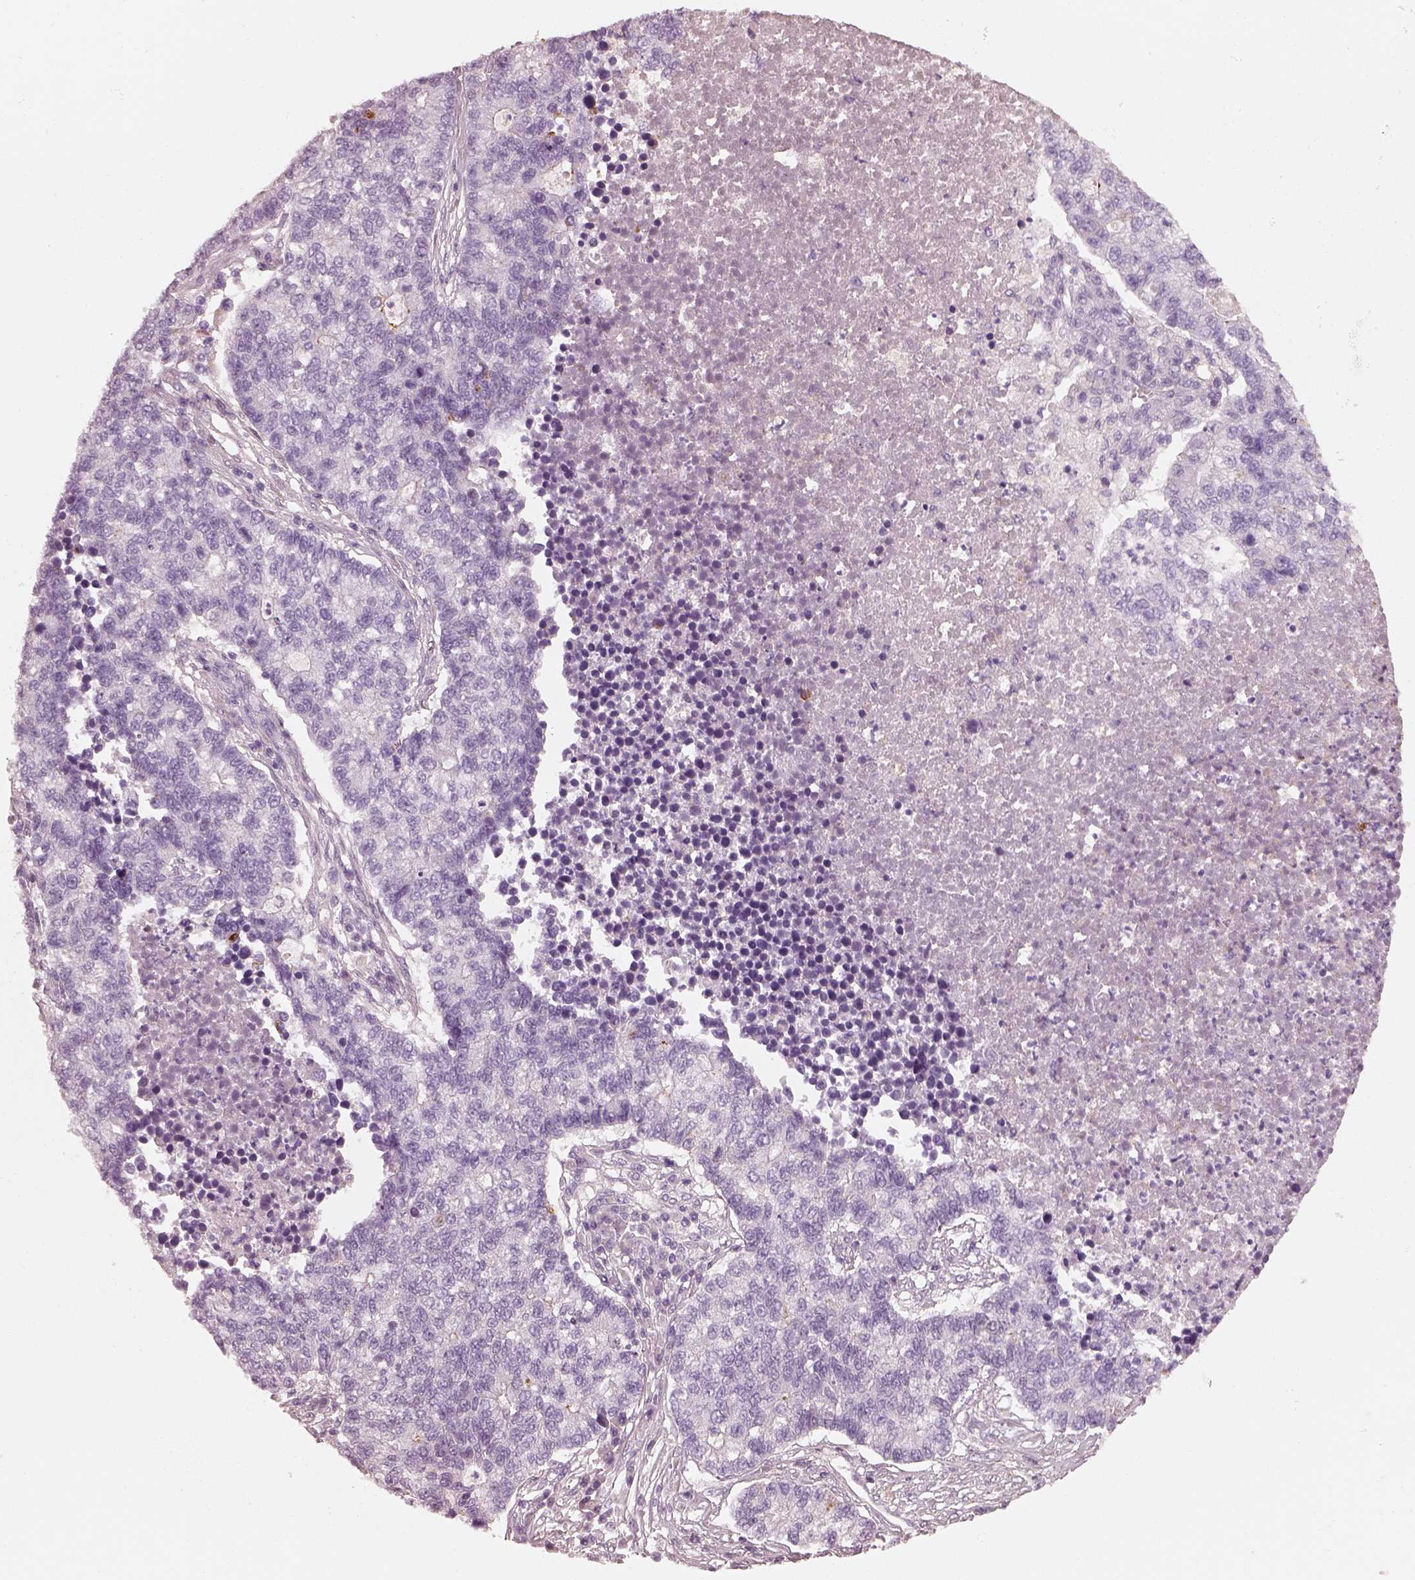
{"staining": {"intensity": "negative", "quantity": "none", "location": "none"}, "tissue": "lung cancer", "cell_type": "Tumor cells", "image_type": "cancer", "snomed": [{"axis": "morphology", "description": "Adenocarcinoma, NOS"}, {"axis": "topography", "description": "Lung"}], "caption": "Immunohistochemistry (IHC) photomicrograph of lung adenocarcinoma stained for a protein (brown), which reveals no staining in tumor cells. Brightfield microscopy of immunohistochemistry stained with DAB (brown) and hematoxylin (blue), captured at high magnification.", "gene": "RS1", "patient": {"sex": "male", "age": 57}}